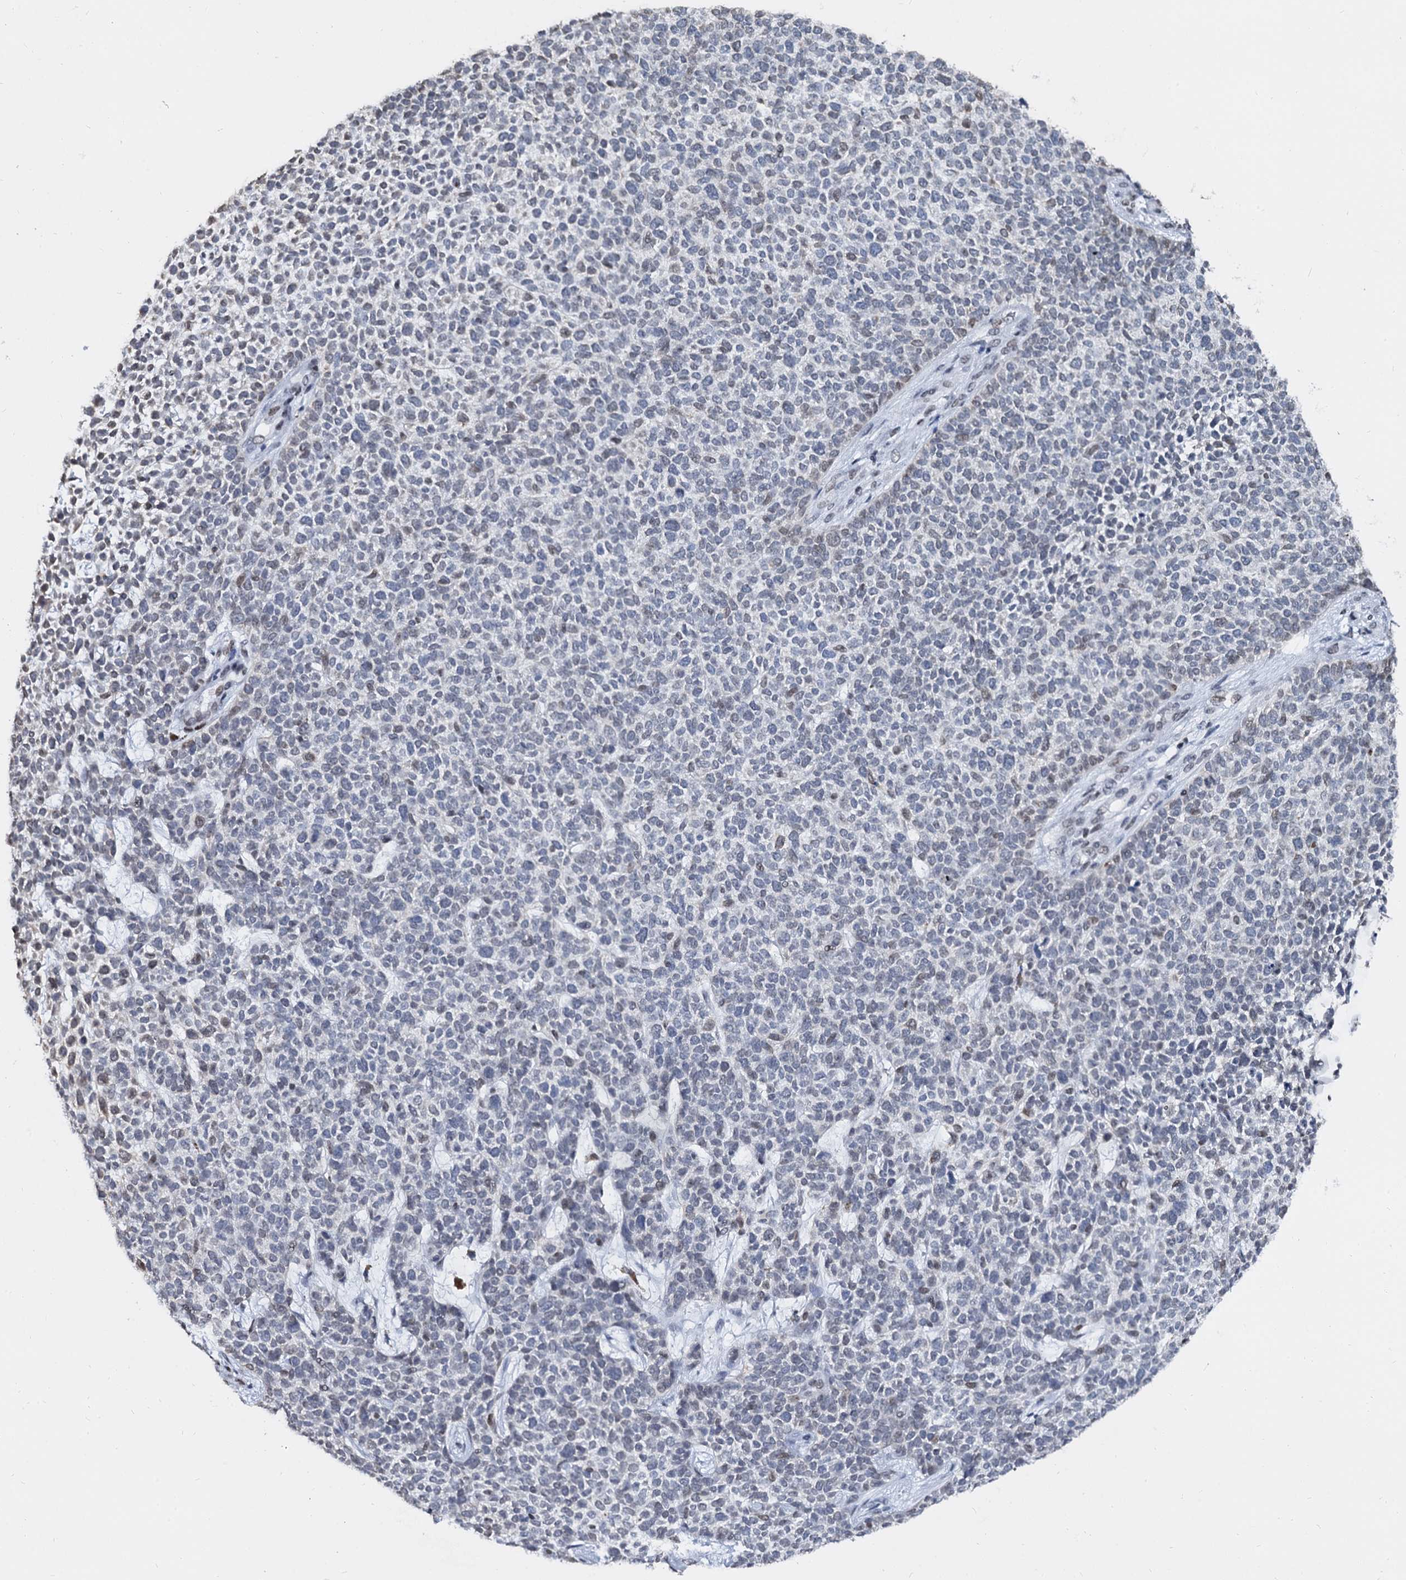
{"staining": {"intensity": "weak", "quantity": "<25%", "location": "nuclear"}, "tissue": "skin cancer", "cell_type": "Tumor cells", "image_type": "cancer", "snomed": [{"axis": "morphology", "description": "Basal cell carcinoma"}, {"axis": "topography", "description": "Skin"}], "caption": "Histopathology image shows no protein positivity in tumor cells of basal cell carcinoma (skin) tissue. (DAB immunohistochemistry visualized using brightfield microscopy, high magnification).", "gene": "CMAS", "patient": {"sex": "female", "age": 84}}